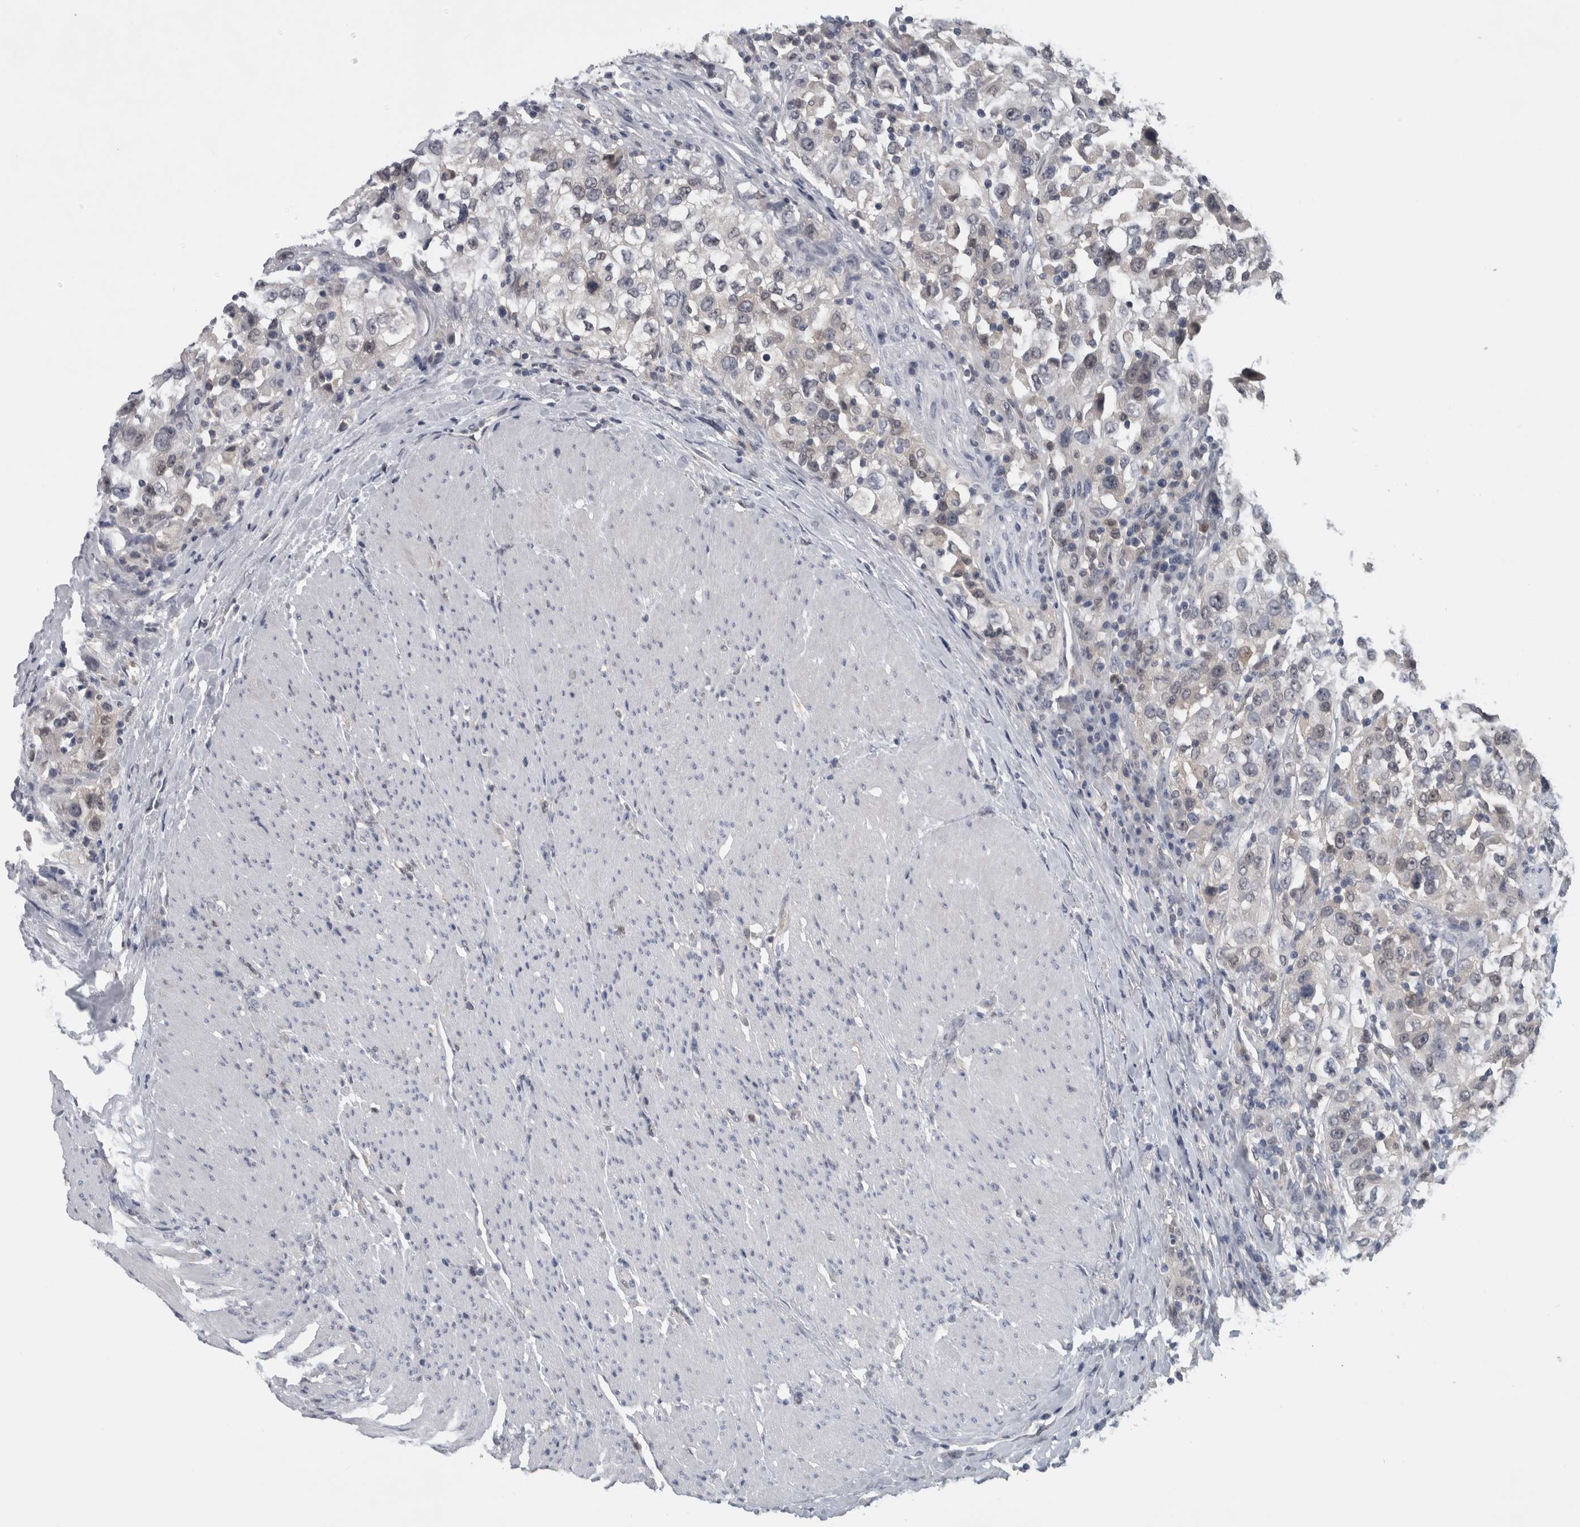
{"staining": {"intensity": "negative", "quantity": "none", "location": "none"}, "tissue": "urothelial cancer", "cell_type": "Tumor cells", "image_type": "cancer", "snomed": [{"axis": "morphology", "description": "Urothelial carcinoma, High grade"}, {"axis": "topography", "description": "Urinary bladder"}], "caption": "Tumor cells show no significant expression in urothelial carcinoma (high-grade).", "gene": "NAPRT", "patient": {"sex": "female", "age": 80}}